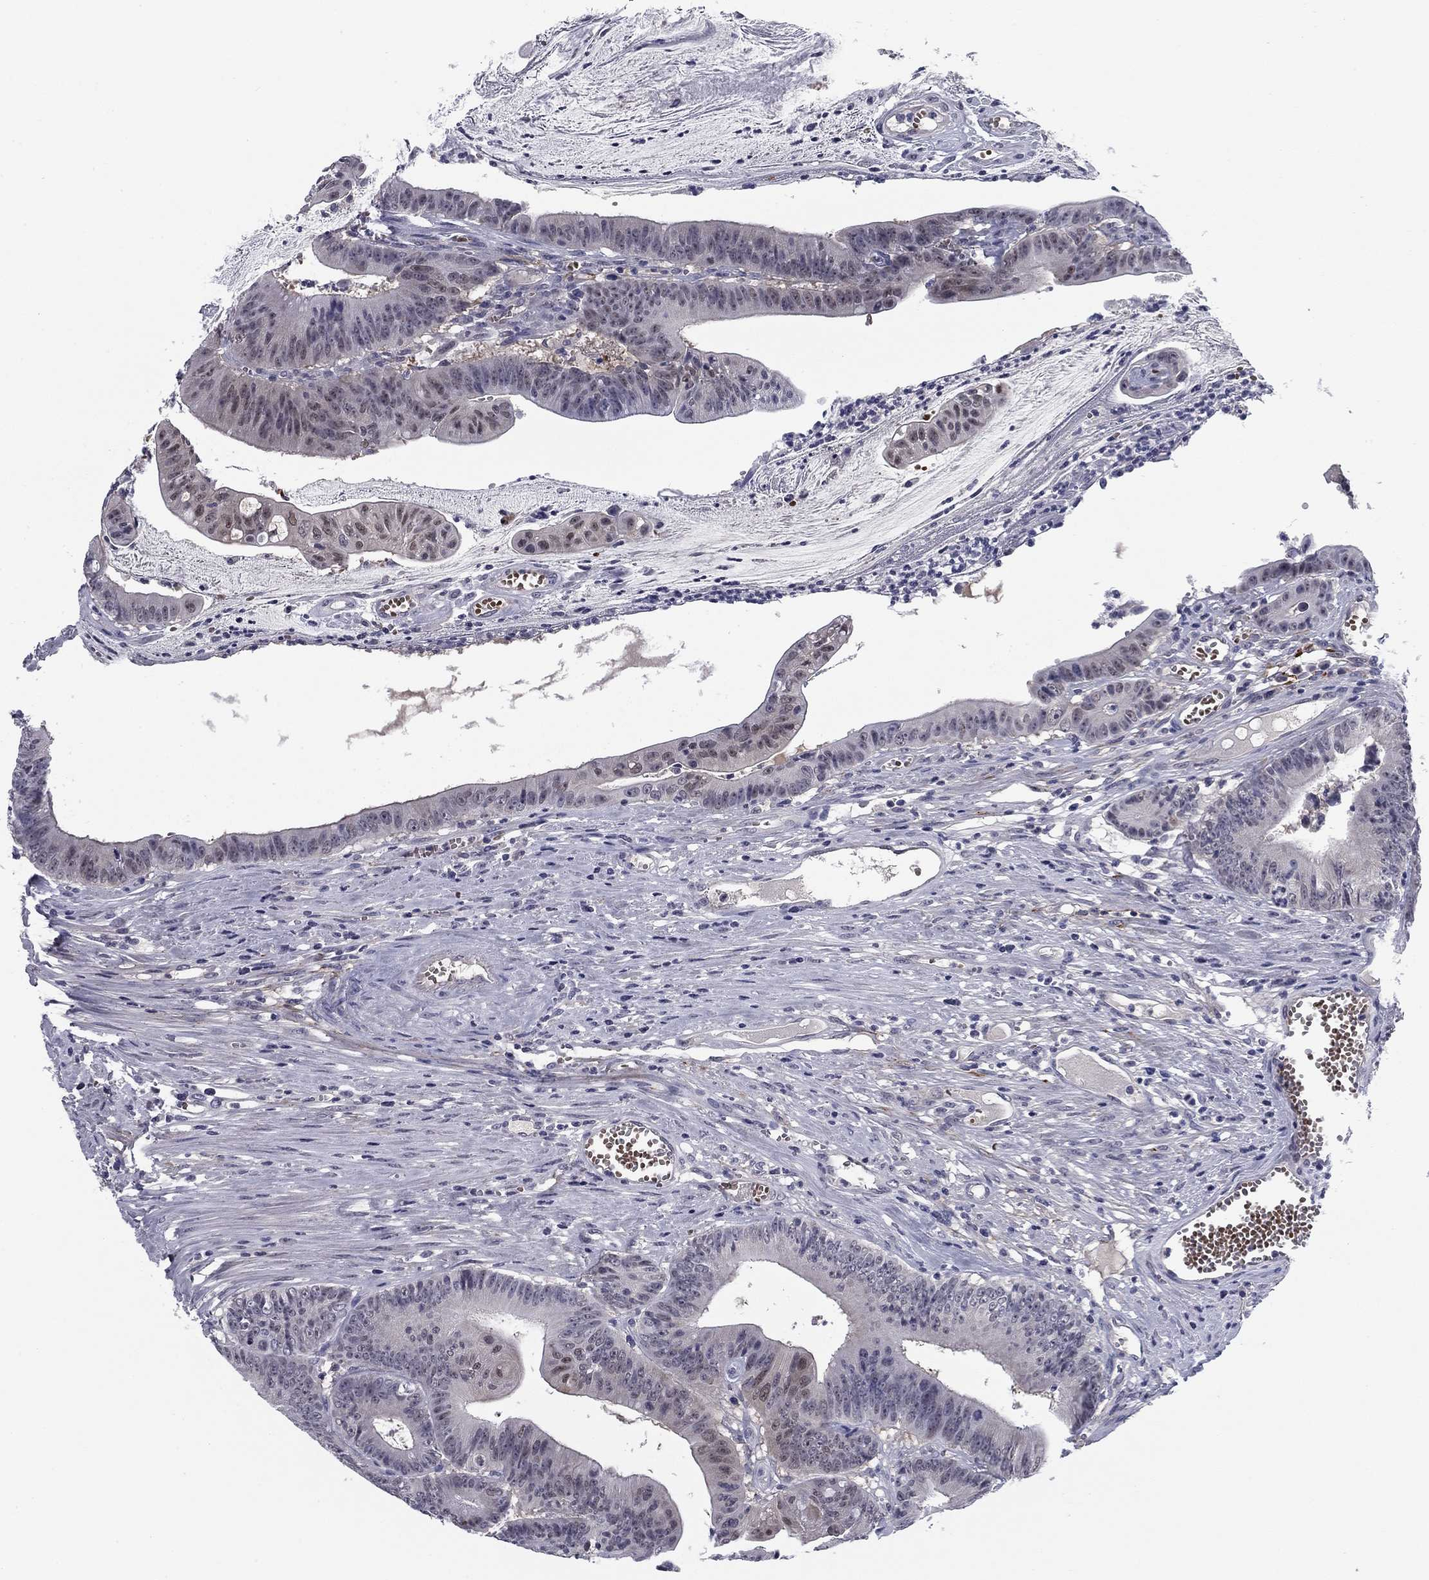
{"staining": {"intensity": "moderate", "quantity": "<25%", "location": "nuclear"}, "tissue": "colorectal cancer", "cell_type": "Tumor cells", "image_type": "cancer", "snomed": [{"axis": "morphology", "description": "Adenocarcinoma, NOS"}, {"axis": "topography", "description": "Colon"}], "caption": "Protein staining by immunohistochemistry displays moderate nuclear positivity in approximately <25% of tumor cells in colorectal adenocarcinoma. Ihc stains the protein of interest in brown and the nuclei are stained blue.", "gene": "REXO5", "patient": {"sex": "female", "age": 69}}